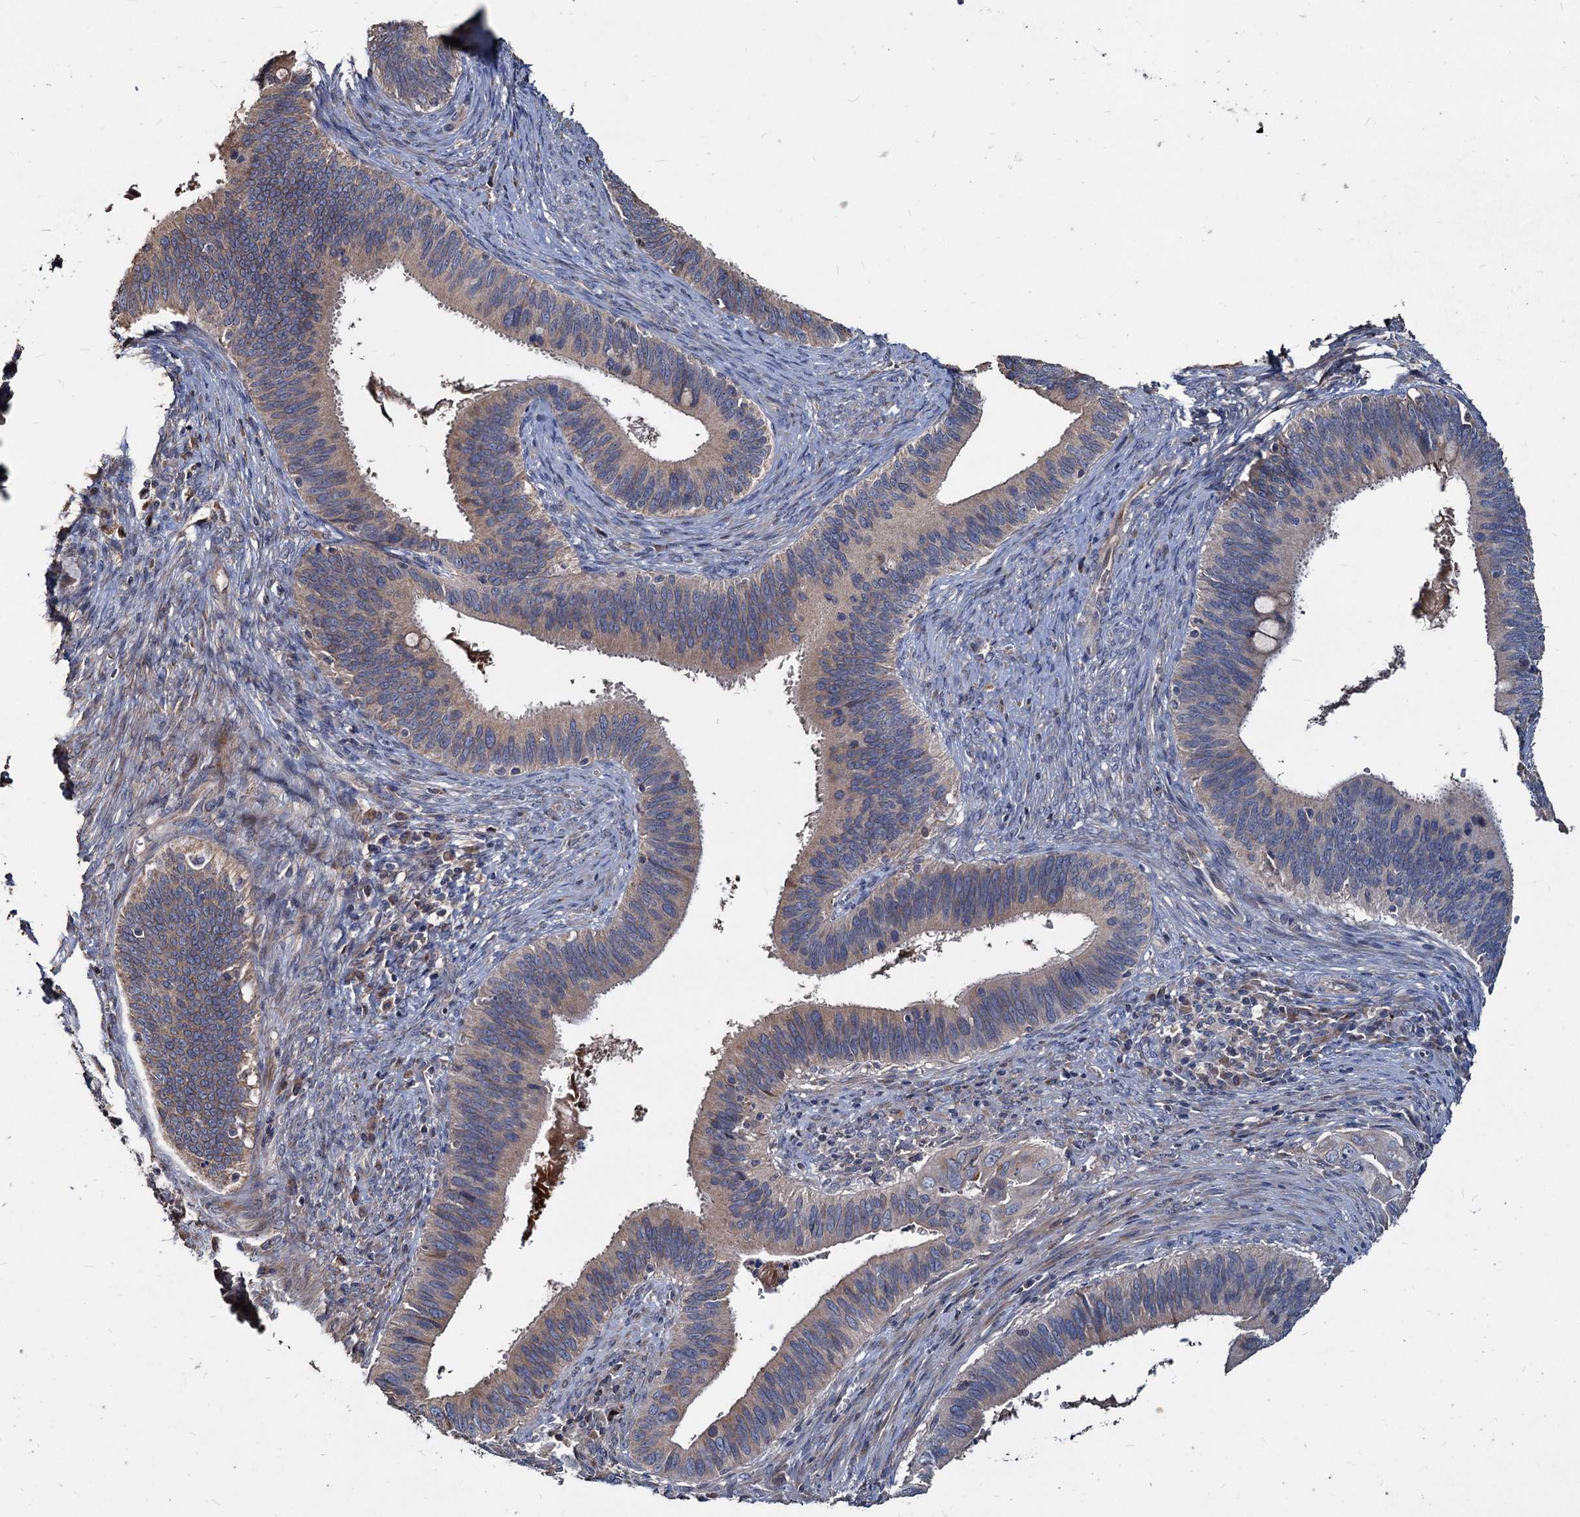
{"staining": {"intensity": "weak", "quantity": ">75%", "location": "cytoplasmic/membranous"}, "tissue": "cervical cancer", "cell_type": "Tumor cells", "image_type": "cancer", "snomed": [{"axis": "morphology", "description": "Adenocarcinoma, NOS"}, {"axis": "topography", "description": "Cervix"}], "caption": "Immunohistochemical staining of cervical cancer (adenocarcinoma) shows low levels of weak cytoplasmic/membranous protein staining in about >75% of tumor cells.", "gene": "DEPDC4", "patient": {"sex": "female", "age": 42}}